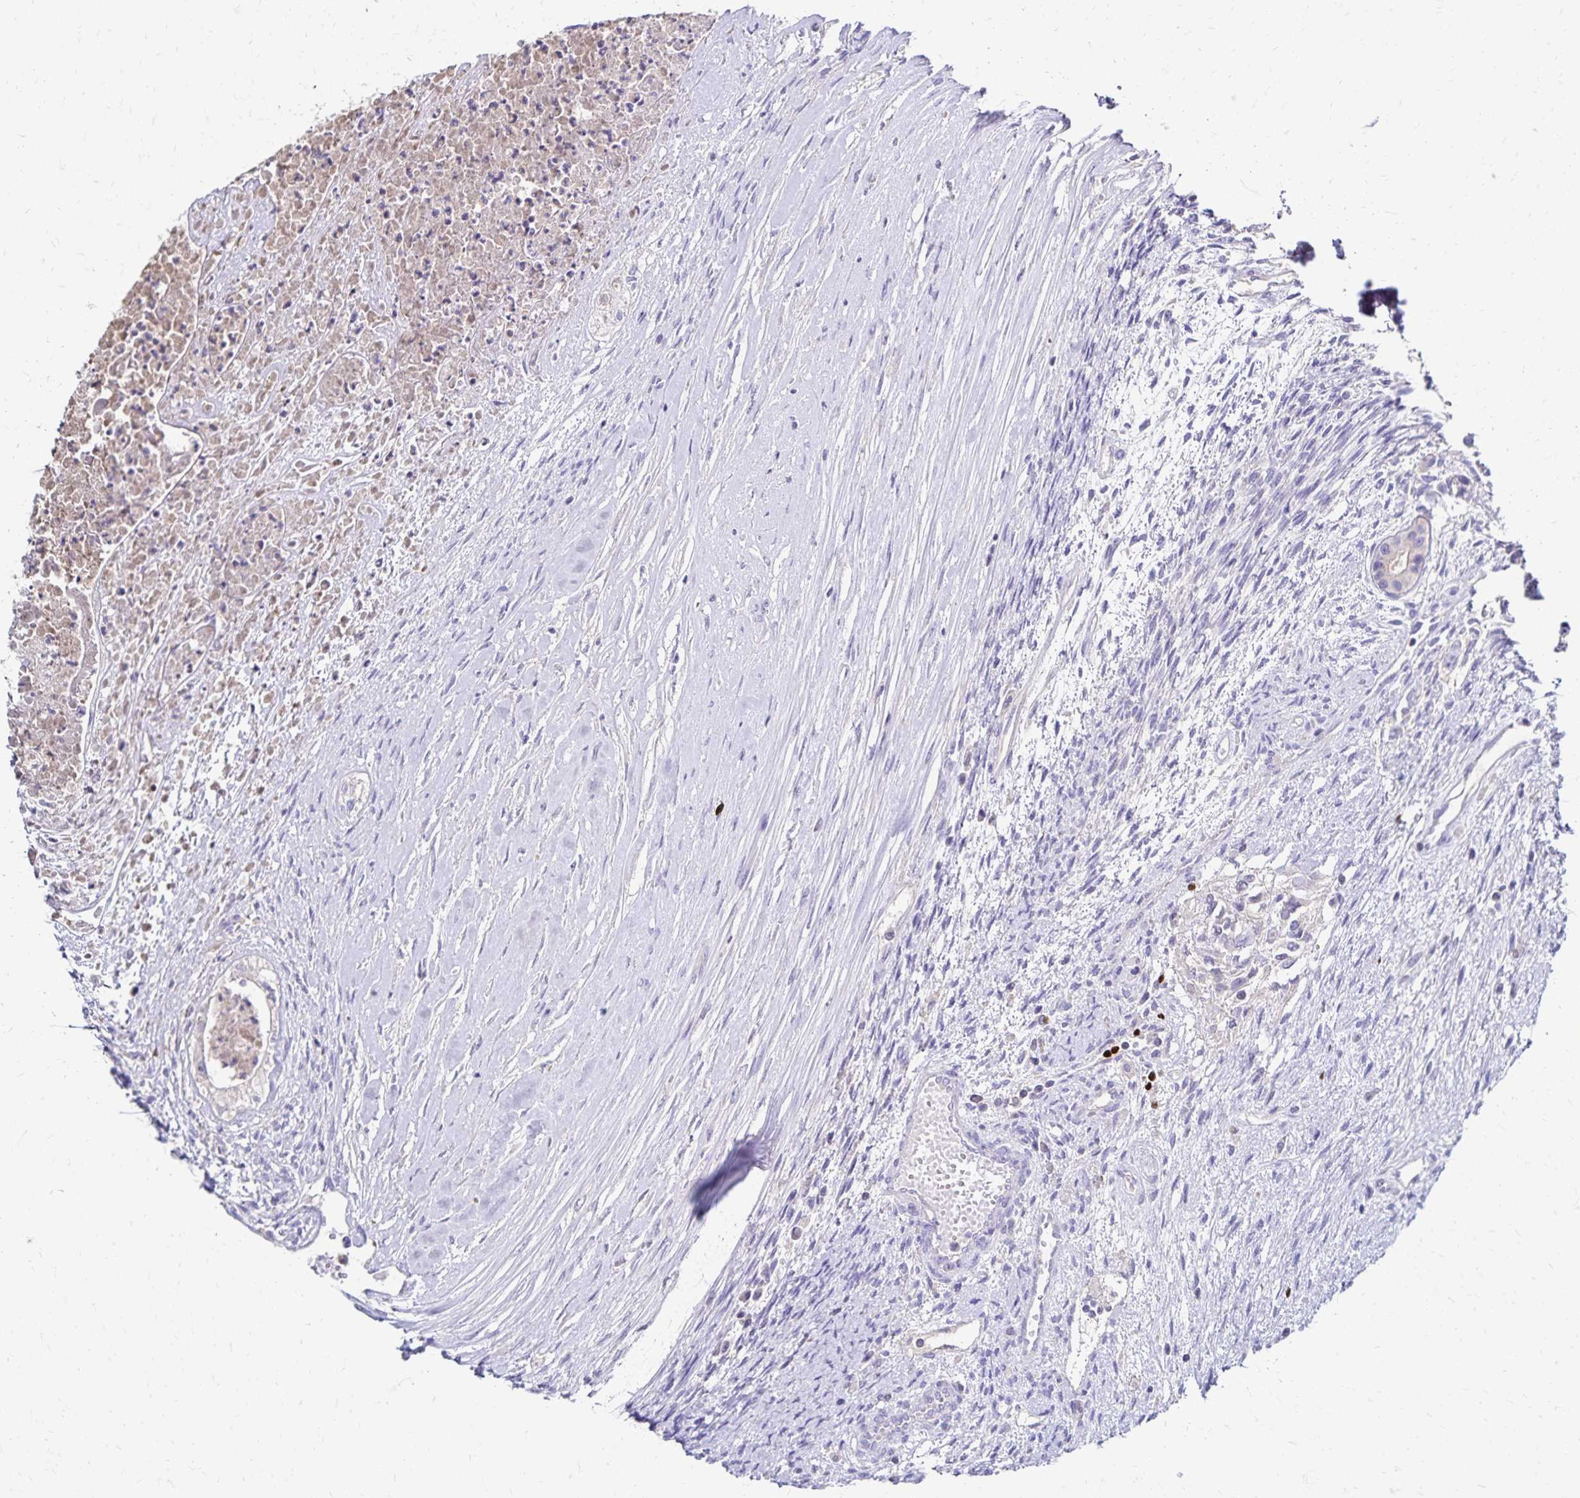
{"staining": {"intensity": "negative", "quantity": "none", "location": "none"}, "tissue": "testis cancer", "cell_type": "Tumor cells", "image_type": "cancer", "snomed": [{"axis": "morphology", "description": "Carcinoma, Embryonal, NOS"}, {"axis": "topography", "description": "Testis"}], "caption": "Immunohistochemistry histopathology image of testis cancer stained for a protein (brown), which shows no staining in tumor cells.", "gene": "PAX5", "patient": {"sex": "male", "age": 37}}